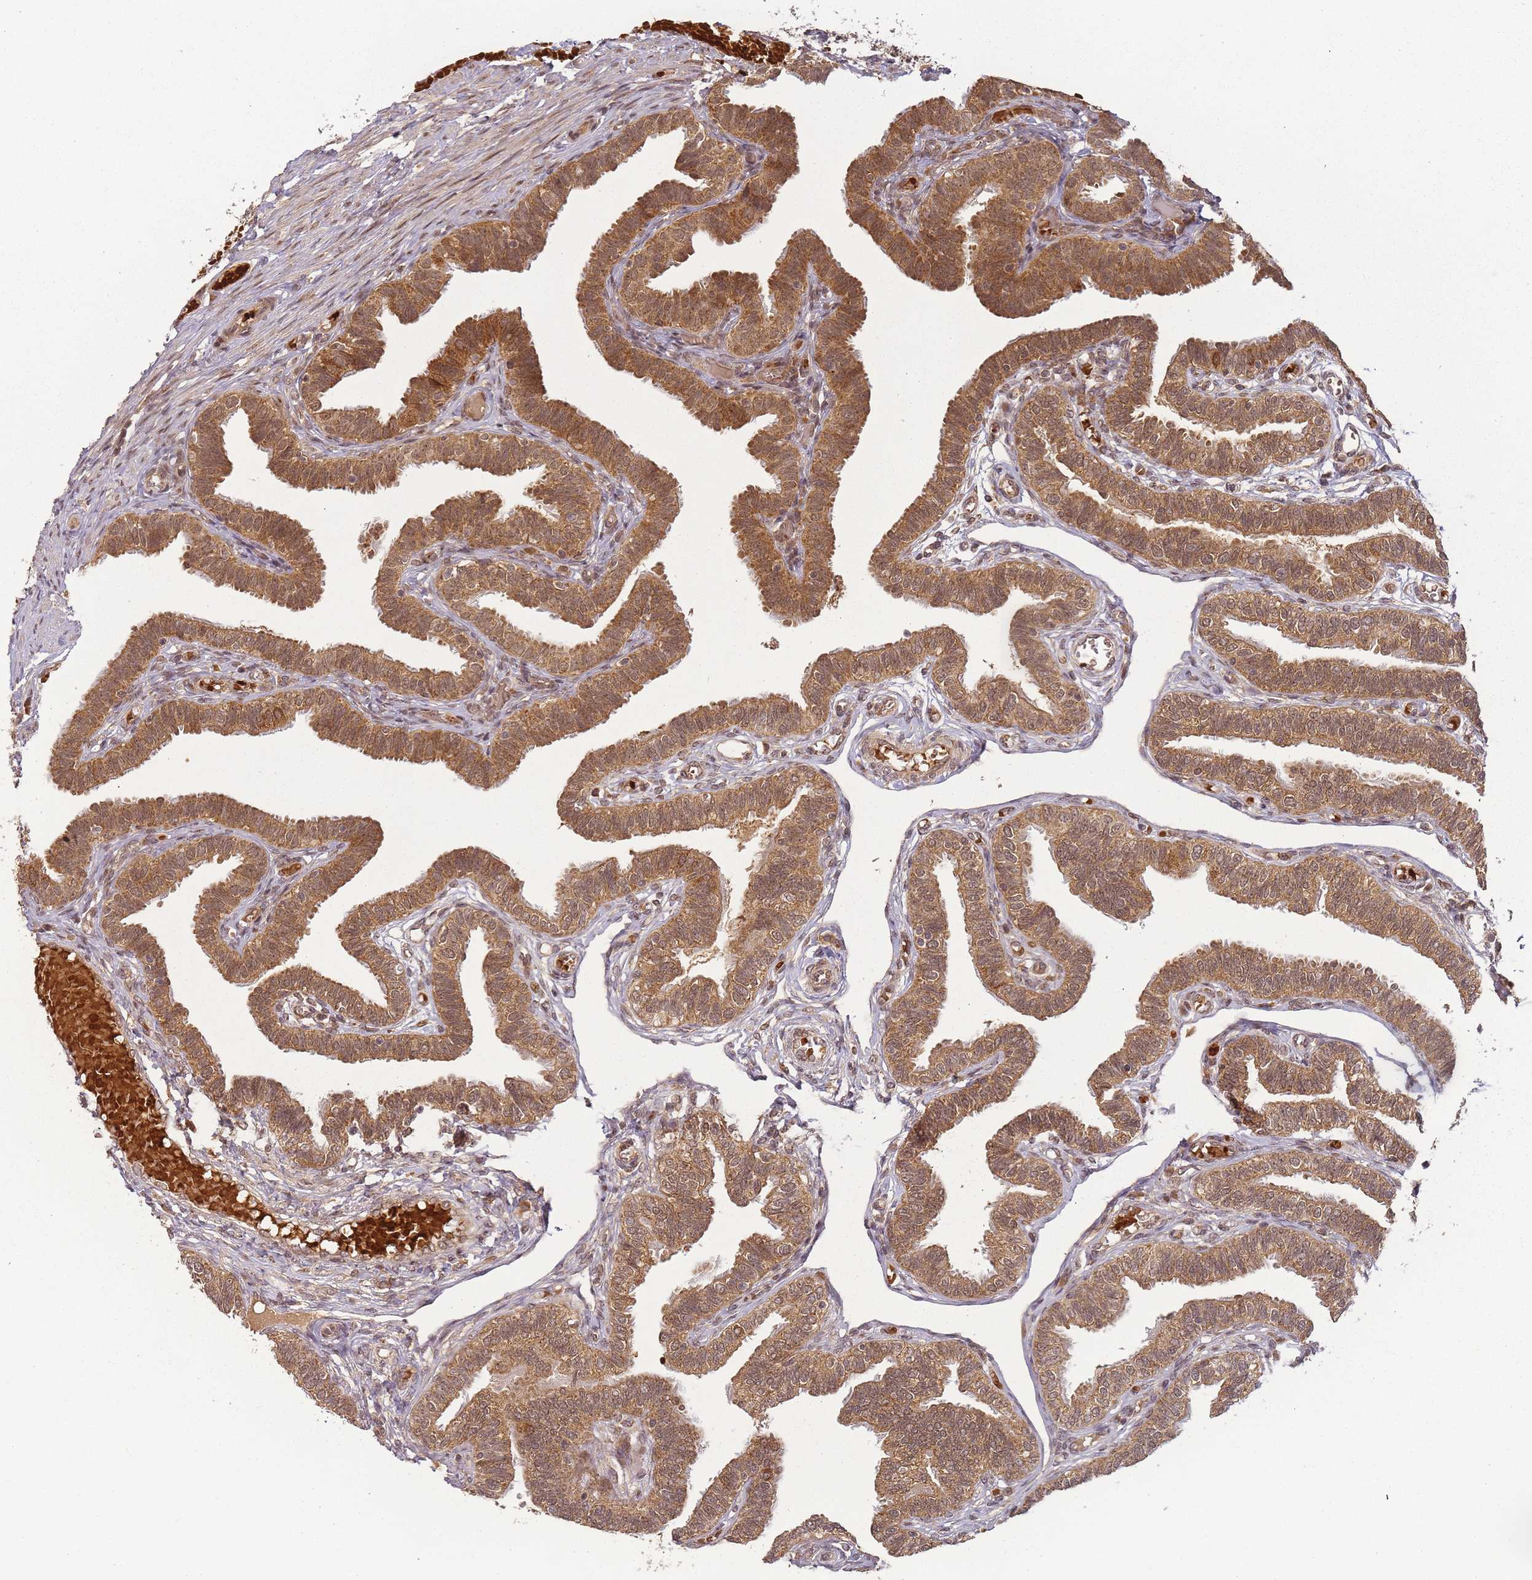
{"staining": {"intensity": "moderate", "quantity": ">75%", "location": "cytoplasmic/membranous,nuclear"}, "tissue": "fallopian tube", "cell_type": "Glandular cells", "image_type": "normal", "snomed": [{"axis": "morphology", "description": "Normal tissue, NOS"}, {"axis": "topography", "description": "Fallopian tube"}], "caption": "Brown immunohistochemical staining in unremarkable human fallopian tube shows moderate cytoplasmic/membranous,nuclear staining in about >75% of glandular cells.", "gene": "ZNF497", "patient": {"sex": "female", "age": 39}}